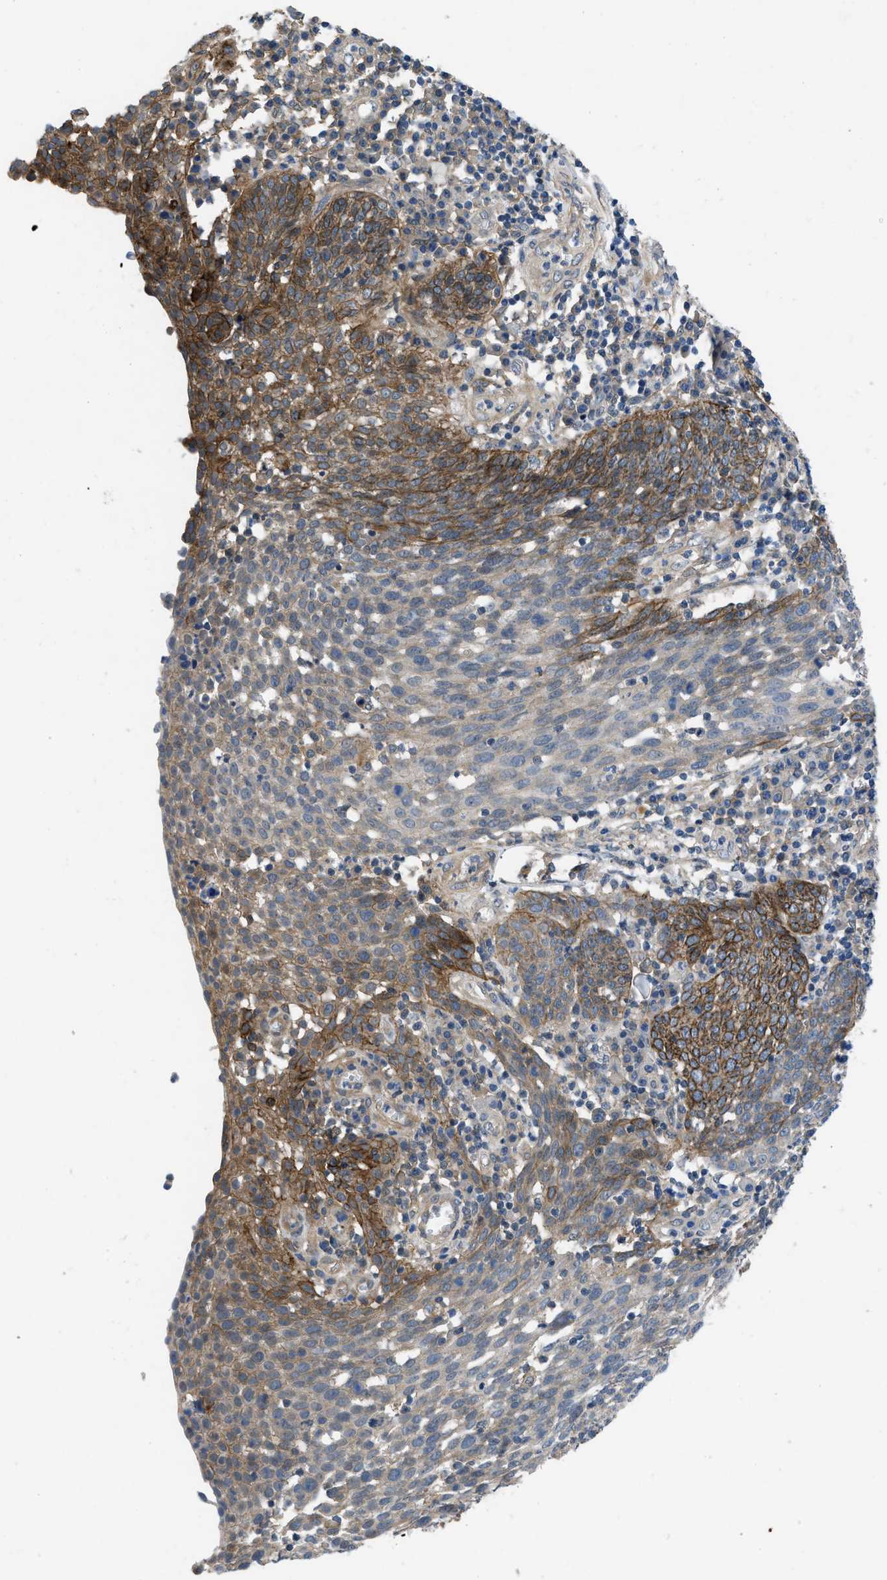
{"staining": {"intensity": "moderate", "quantity": "<25%", "location": "cytoplasmic/membranous"}, "tissue": "cervical cancer", "cell_type": "Tumor cells", "image_type": "cancer", "snomed": [{"axis": "morphology", "description": "Squamous cell carcinoma, NOS"}, {"axis": "topography", "description": "Cervix"}], "caption": "A brown stain labels moderate cytoplasmic/membranous positivity of a protein in human cervical cancer tumor cells. (IHC, brightfield microscopy, high magnification).", "gene": "PANX1", "patient": {"sex": "female", "age": 34}}